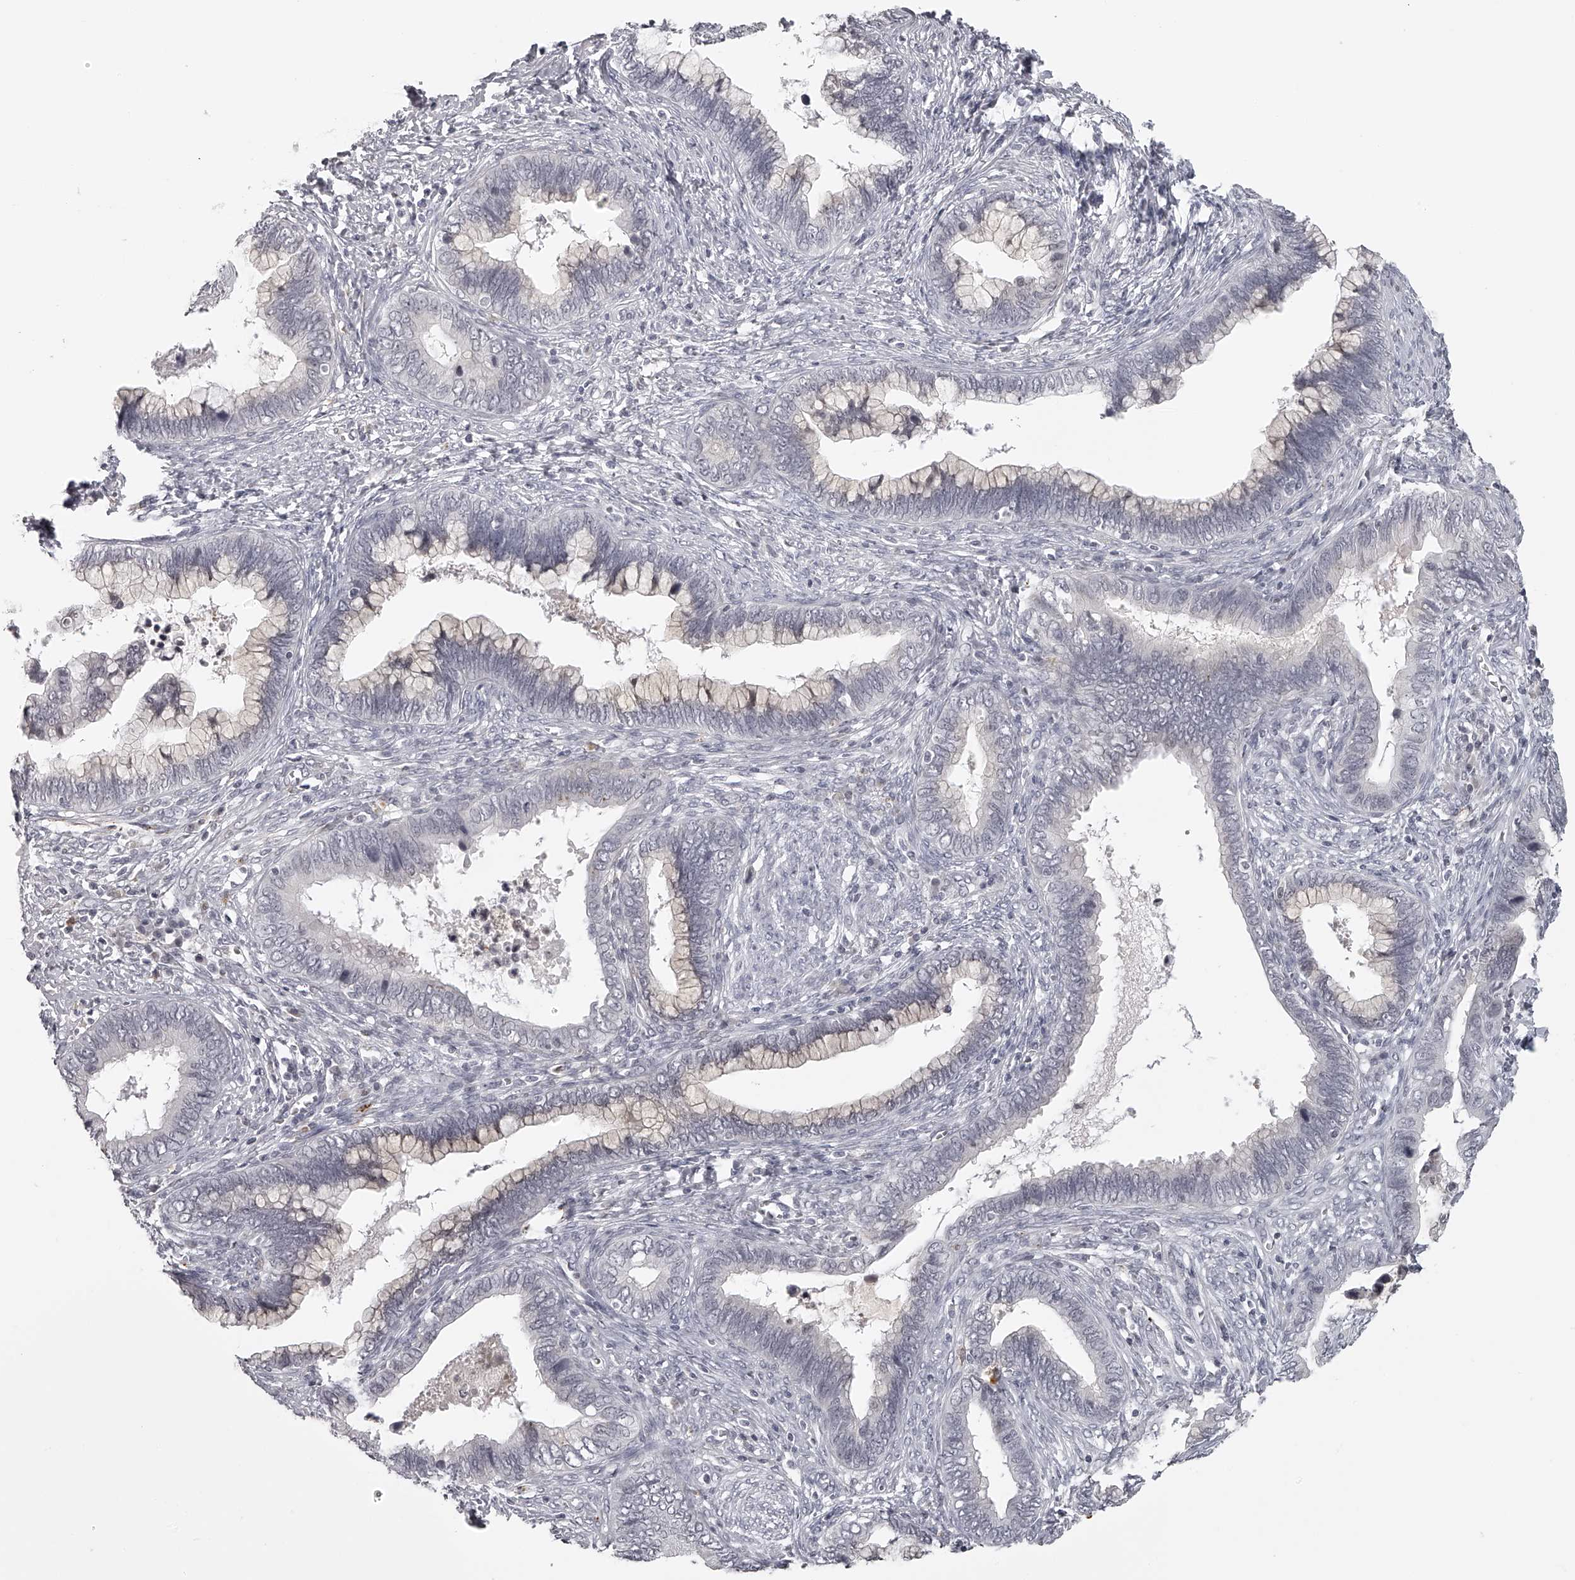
{"staining": {"intensity": "negative", "quantity": "none", "location": "none"}, "tissue": "cervical cancer", "cell_type": "Tumor cells", "image_type": "cancer", "snomed": [{"axis": "morphology", "description": "Adenocarcinoma, NOS"}, {"axis": "topography", "description": "Cervix"}], "caption": "Cervical cancer (adenocarcinoma) was stained to show a protein in brown. There is no significant positivity in tumor cells. The staining is performed using DAB brown chromogen with nuclei counter-stained in using hematoxylin.", "gene": "RNF220", "patient": {"sex": "female", "age": 44}}